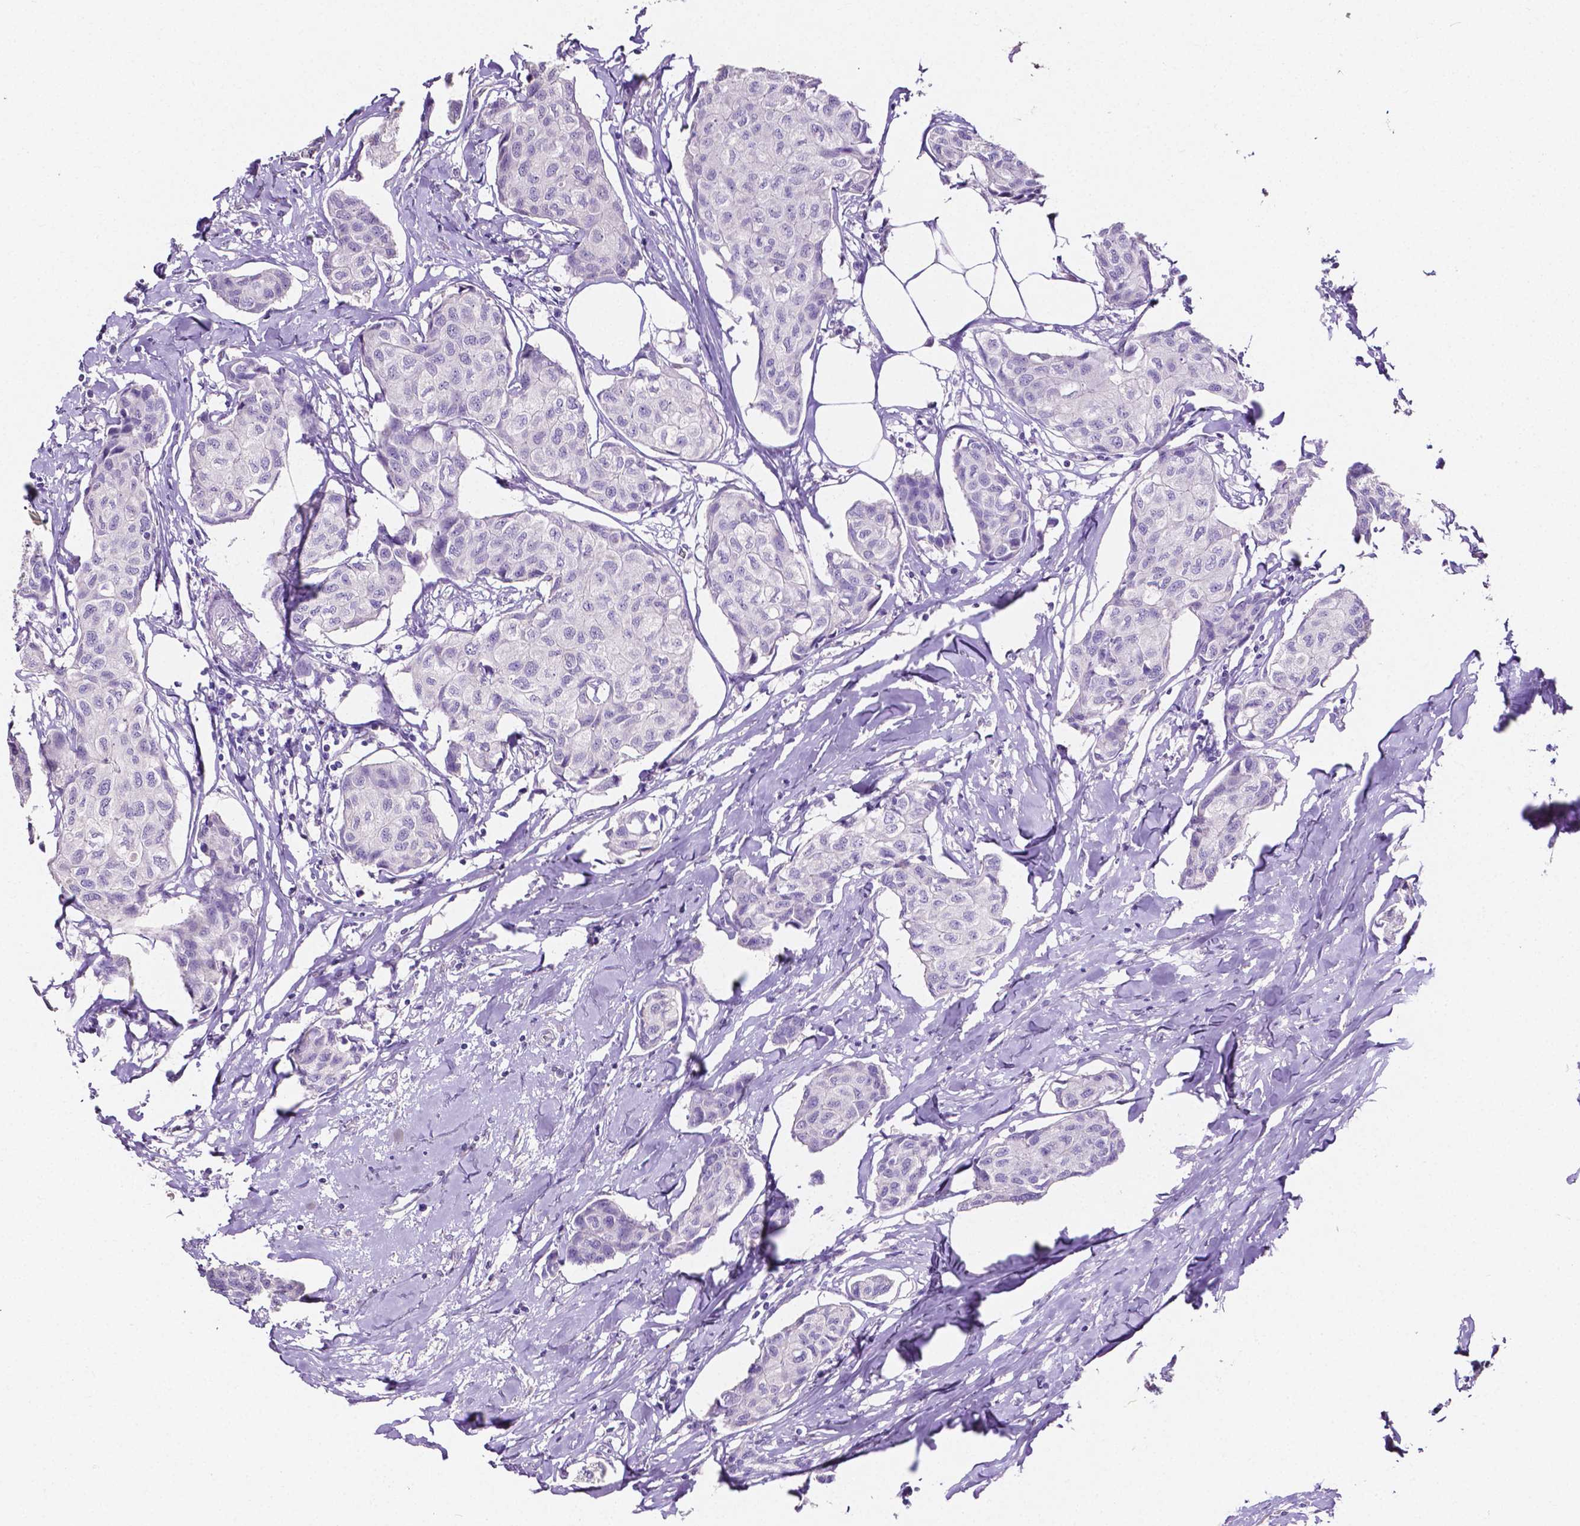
{"staining": {"intensity": "negative", "quantity": "none", "location": "none"}, "tissue": "breast cancer", "cell_type": "Tumor cells", "image_type": "cancer", "snomed": [{"axis": "morphology", "description": "Duct carcinoma"}, {"axis": "topography", "description": "Breast"}], "caption": "Immunohistochemistry (IHC) of breast cancer (infiltrating ductal carcinoma) exhibits no staining in tumor cells. The staining is performed using DAB brown chromogen with nuclei counter-stained in using hematoxylin.", "gene": "SLC22A2", "patient": {"sex": "female", "age": 80}}